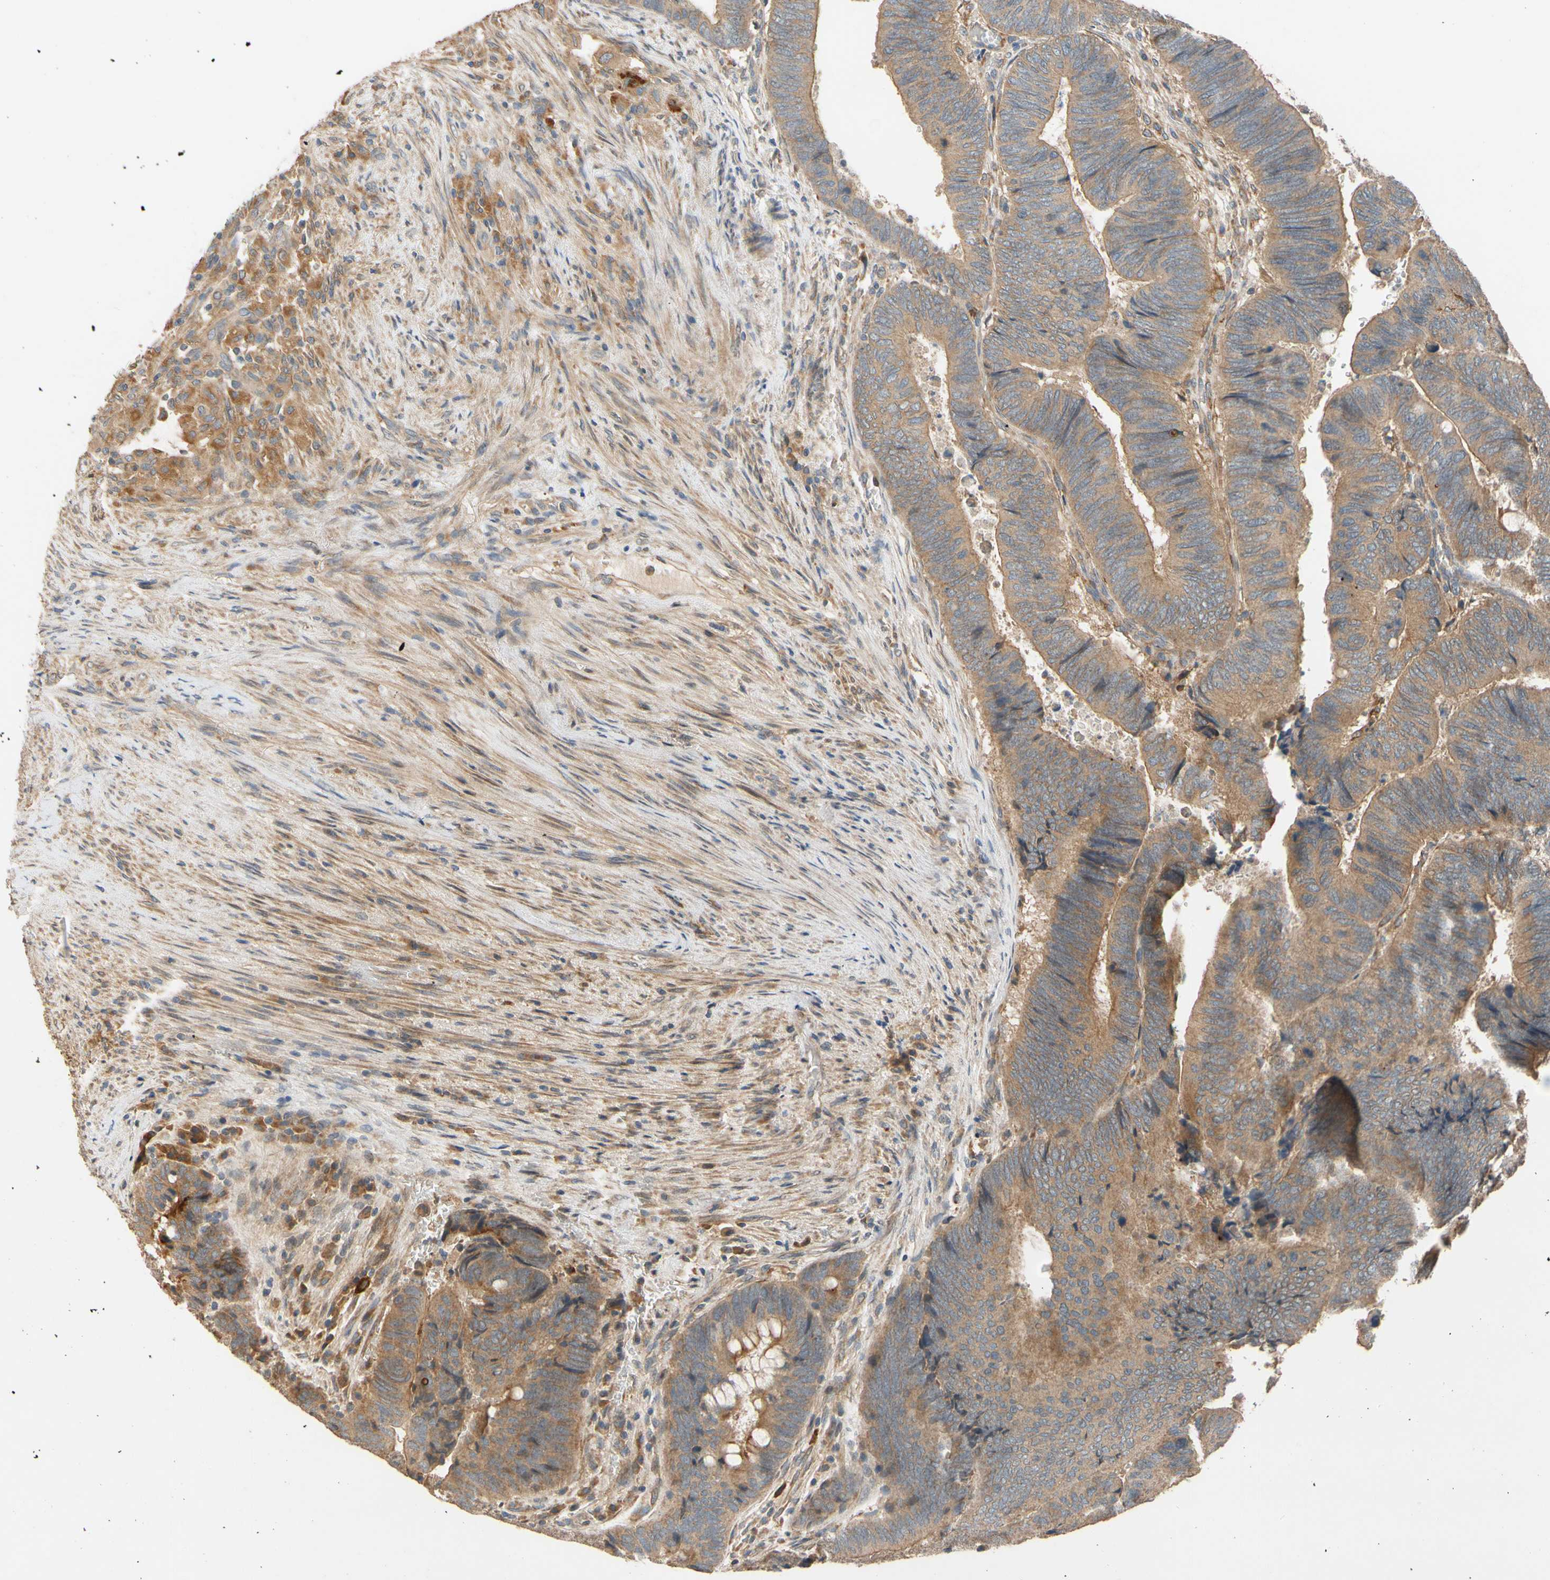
{"staining": {"intensity": "moderate", "quantity": ">75%", "location": "cytoplasmic/membranous"}, "tissue": "colorectal cancer", "cell_type": "Tumor cells", "image_type": "cancer", "snomed": [{"axis": "morphology", "description": "Normal tissue, NOS"}, {"axis": "morphology", "description": "Adenocarcinoma, NOS"}, {"axis": "topography", "description": "Rectum"}, {"axis": "topography", "description": "Peripheral nerve tissue"}], "caption": "Moderate cytoplasmic/membranous expression is seen in about >75% of tumor cells in colorectal adenocarcinoma.", "gene": "USP46", "patient": {"sex": "male", "age": 92}}